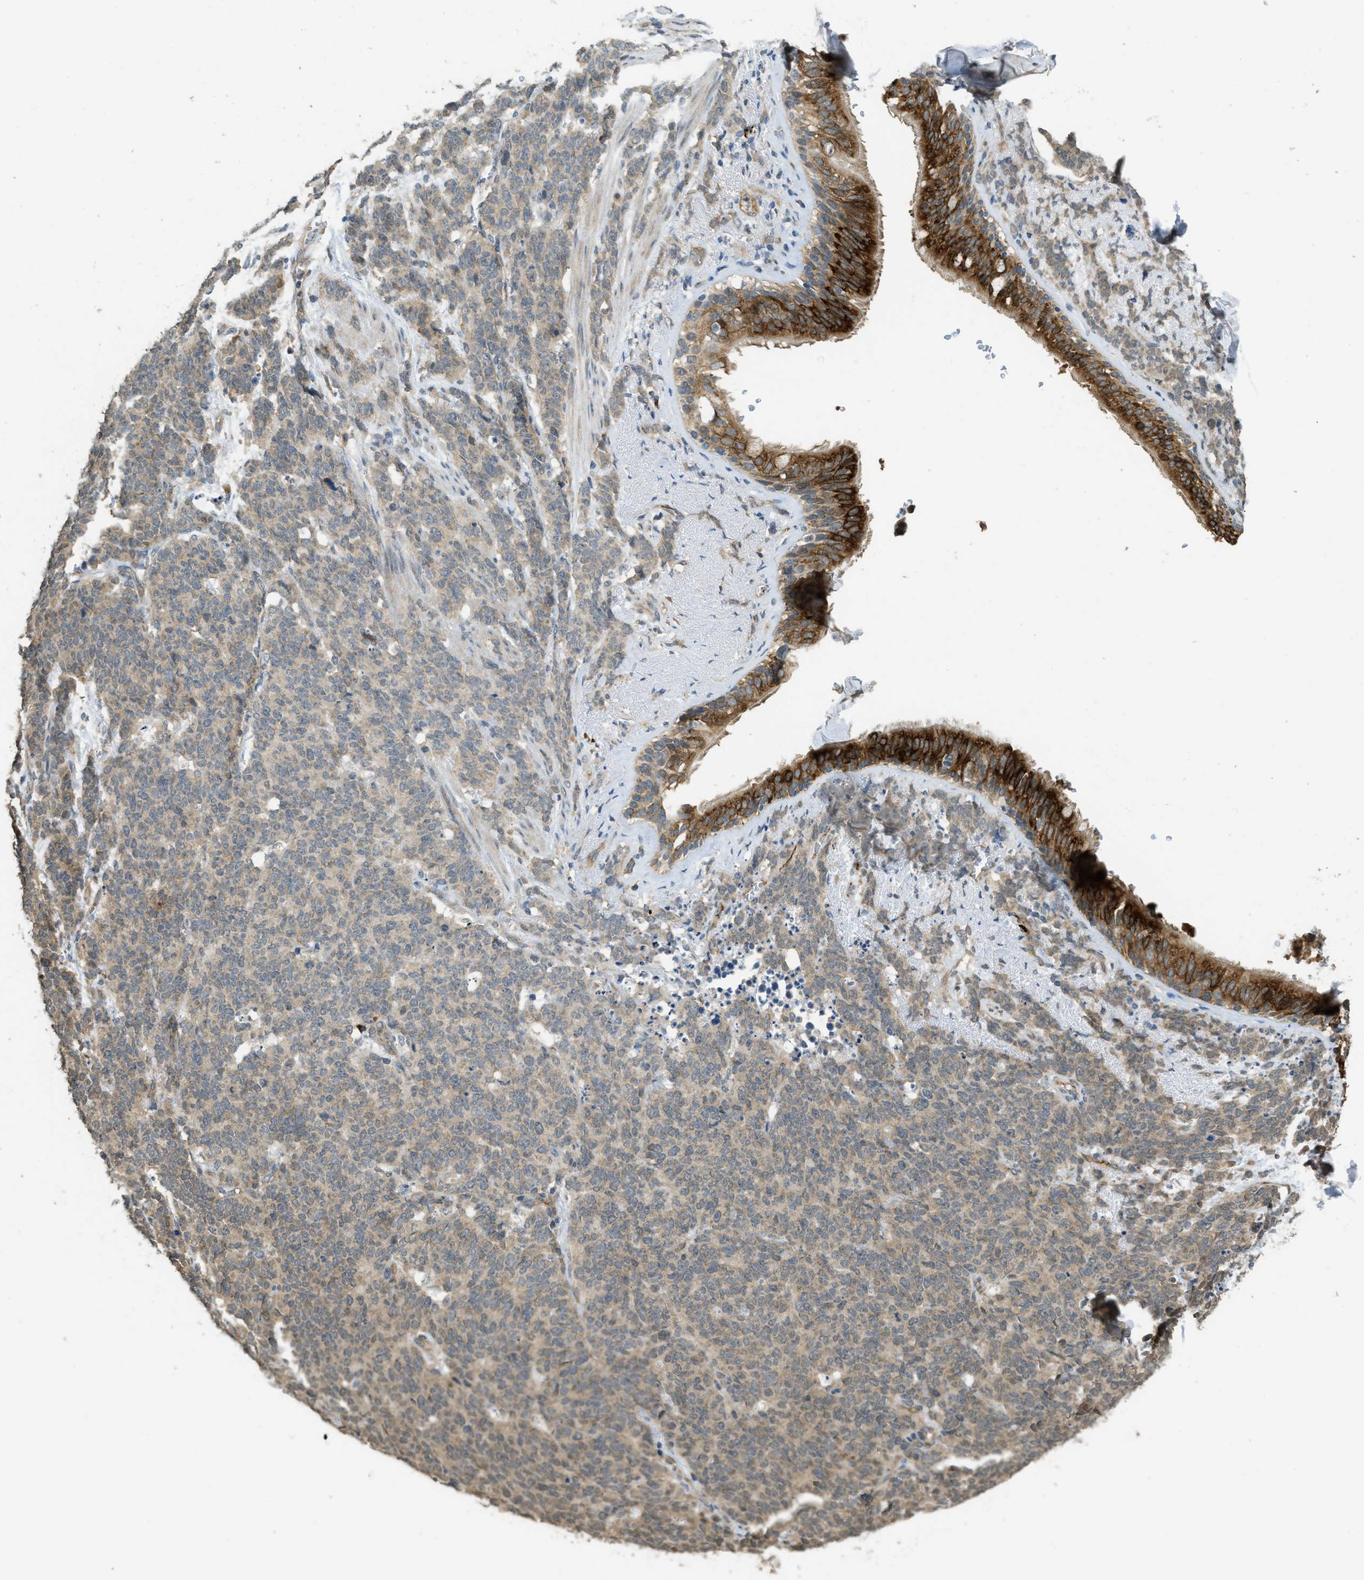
{"staining": {"intensity": "weak", "quantity": ">75%", "location": "cytoplasmic/membranous"}, "tissue": "lung cancer", "cell_type": "Tumor cells", "image_type": "cancer", "snomed": [{"axis": "morphology", "description": "Neoplasm, malignant, NOS"}, {"axis": "topography", "description": "Lung"}], "caption": "This is a photomicrograph of immunohistochemistry (IHC) staining of neoplasm (malignant) (lung), which shows weak expression in the cytoplasmic/membranous of tumor cells.", "gene": "IGF2BP2", "patient": {"sex": "female", "age": 58}}